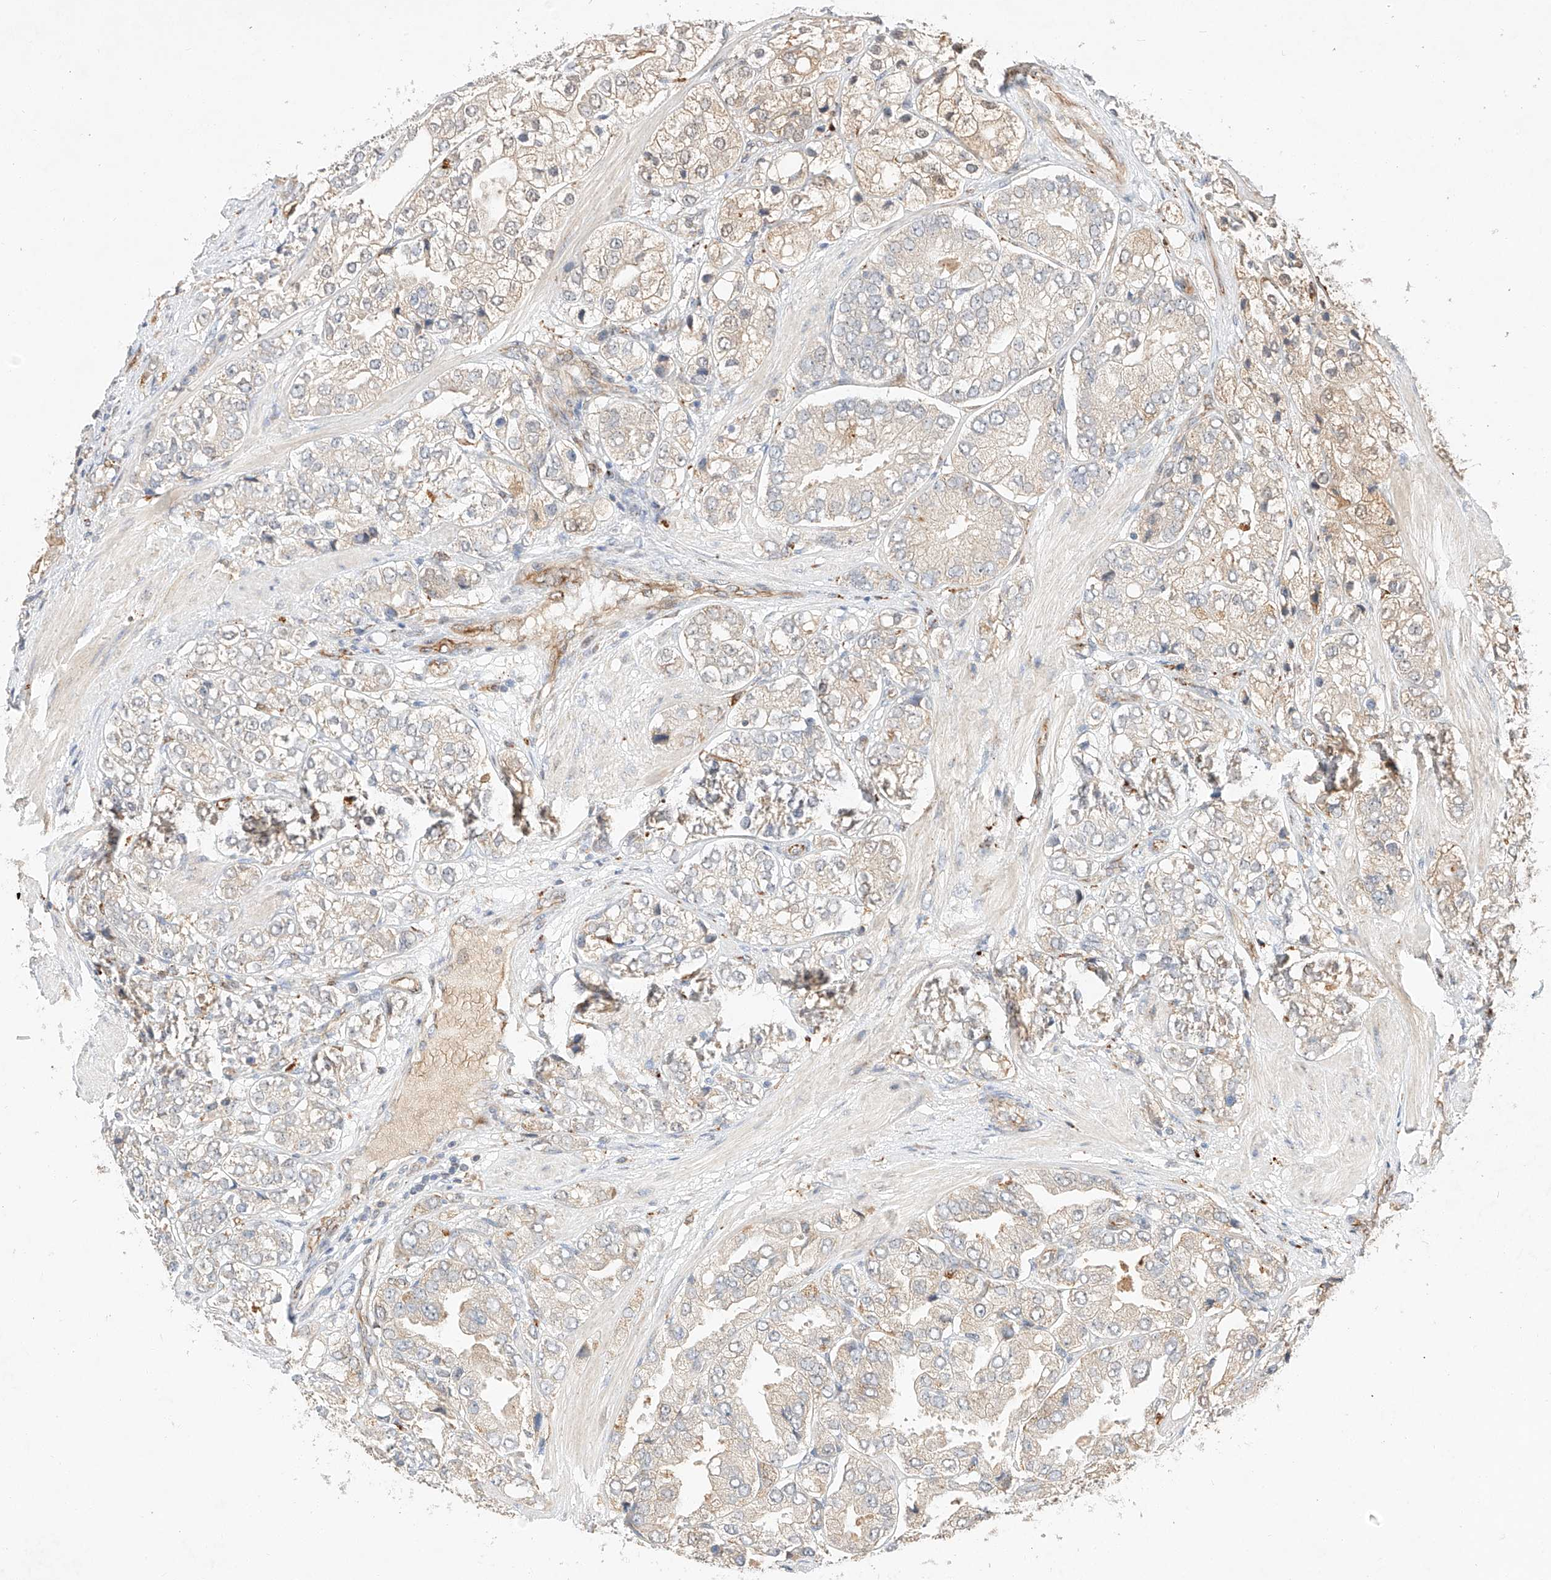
{"staining": {"intensity": "negative", "quantity": "none", "location": "none"}, "tissue": "prostate cancer", "cell_type": "Tumor cells", "image_type": "cancer", "snomed": [{"axis": "morphology", "description": "Adenocarcinoma, High grade"}, {"axis": "topography", "description": "Prostate"}], "caption": "This is an immunohistochemistry image of prostate cancer. There is no positivity in tumor cells.", "gene": "SUSD6", "patient": {"sex": "male", "age": 50}}